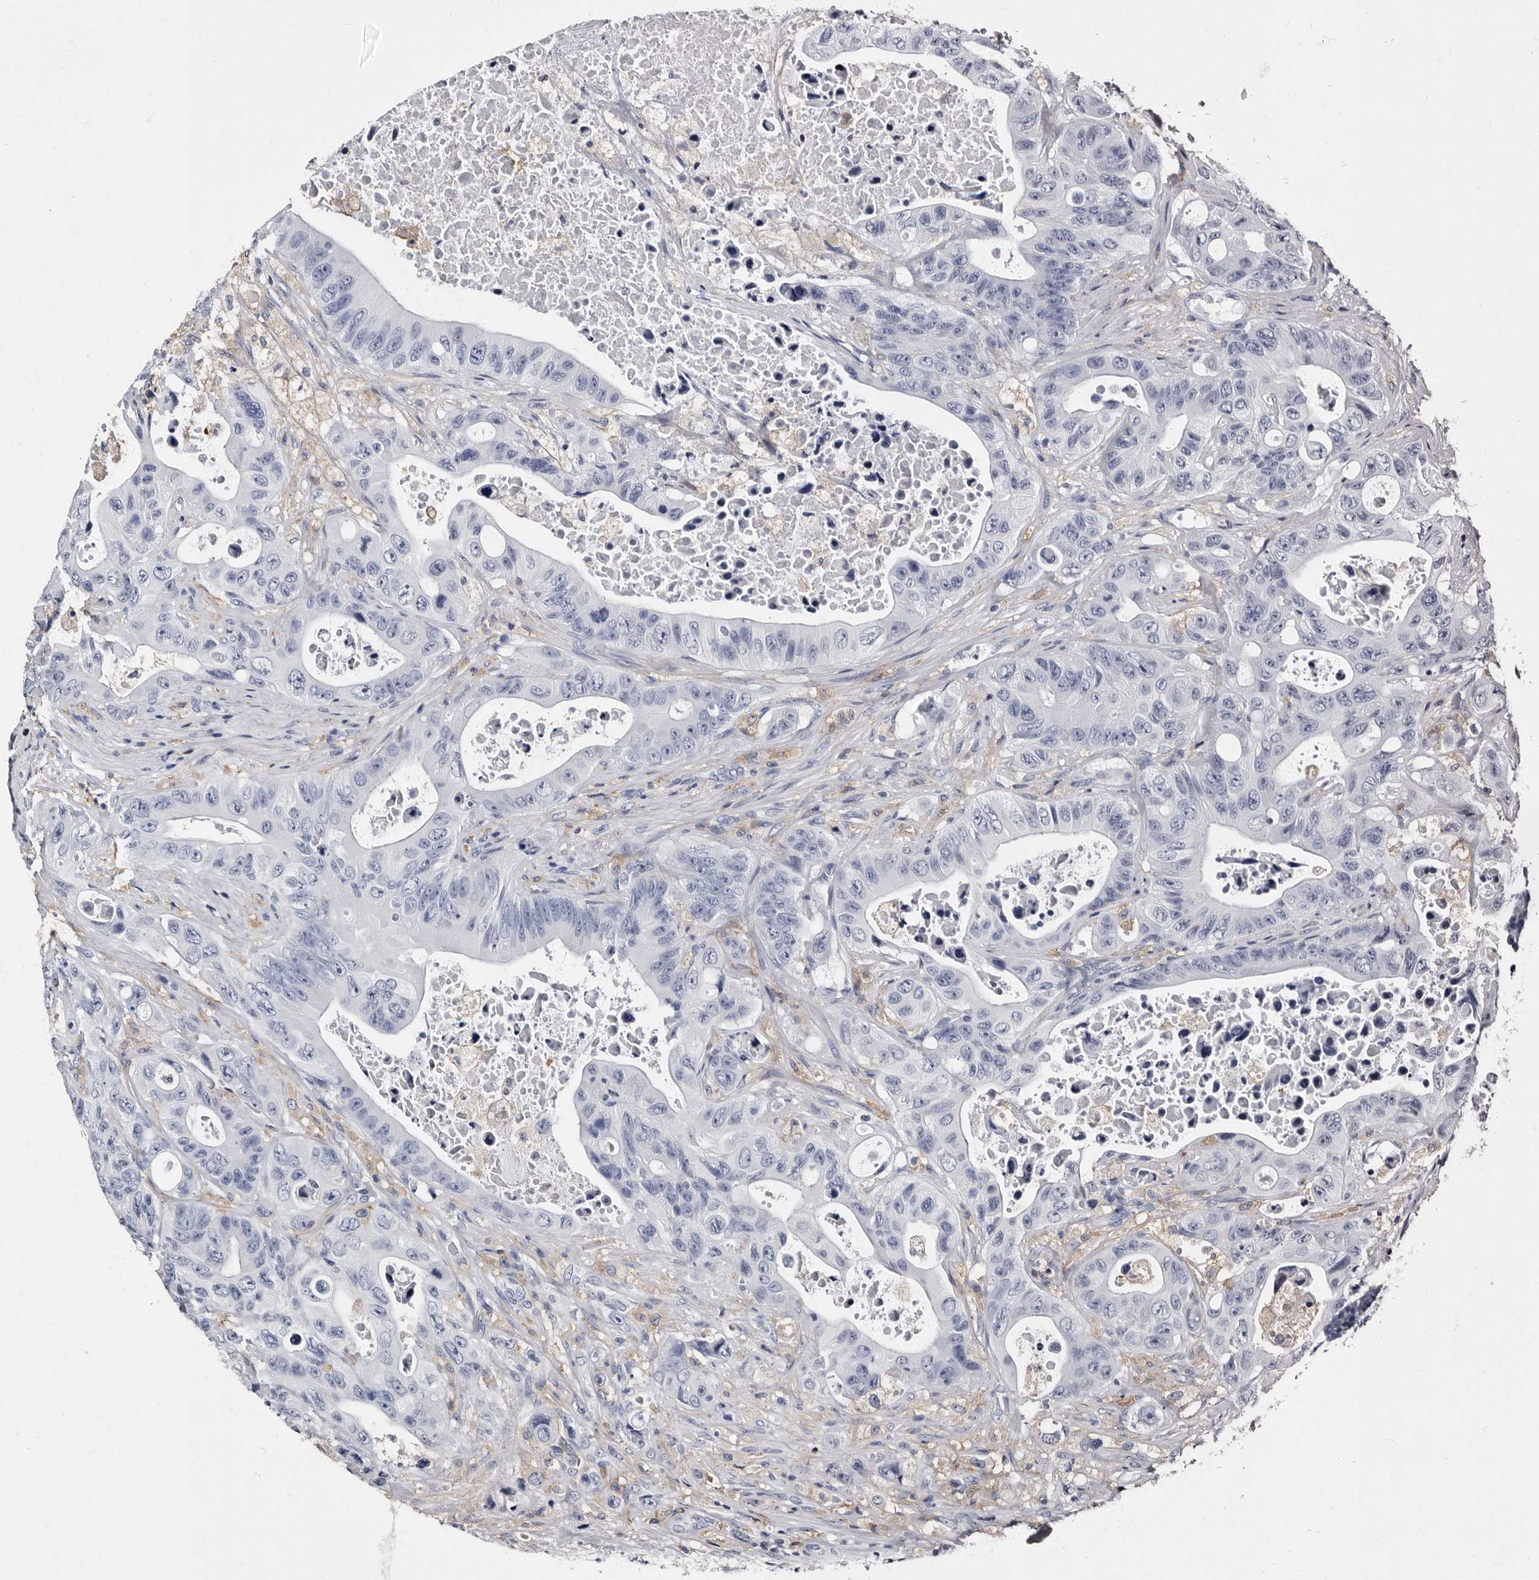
{"staining": {"intensity": "negative", "quantity": "none", "location": "none"}, "tissue": "colorectal cancer", "cell_type": "Tumor cells", "image_type": "cancer", "snomed": [{"axis": "morphology", "description": "Adenocarcinoma, NOS"}, {"axis": "topography", "description": "Colon"}], "caption": "Adenocarcinoma (colorectal) was stained to show a protein in brown. There is no significant expression in tumor cells.", "gene": "EPB41L3", "patient": {"sex": "female", "age": 46}}